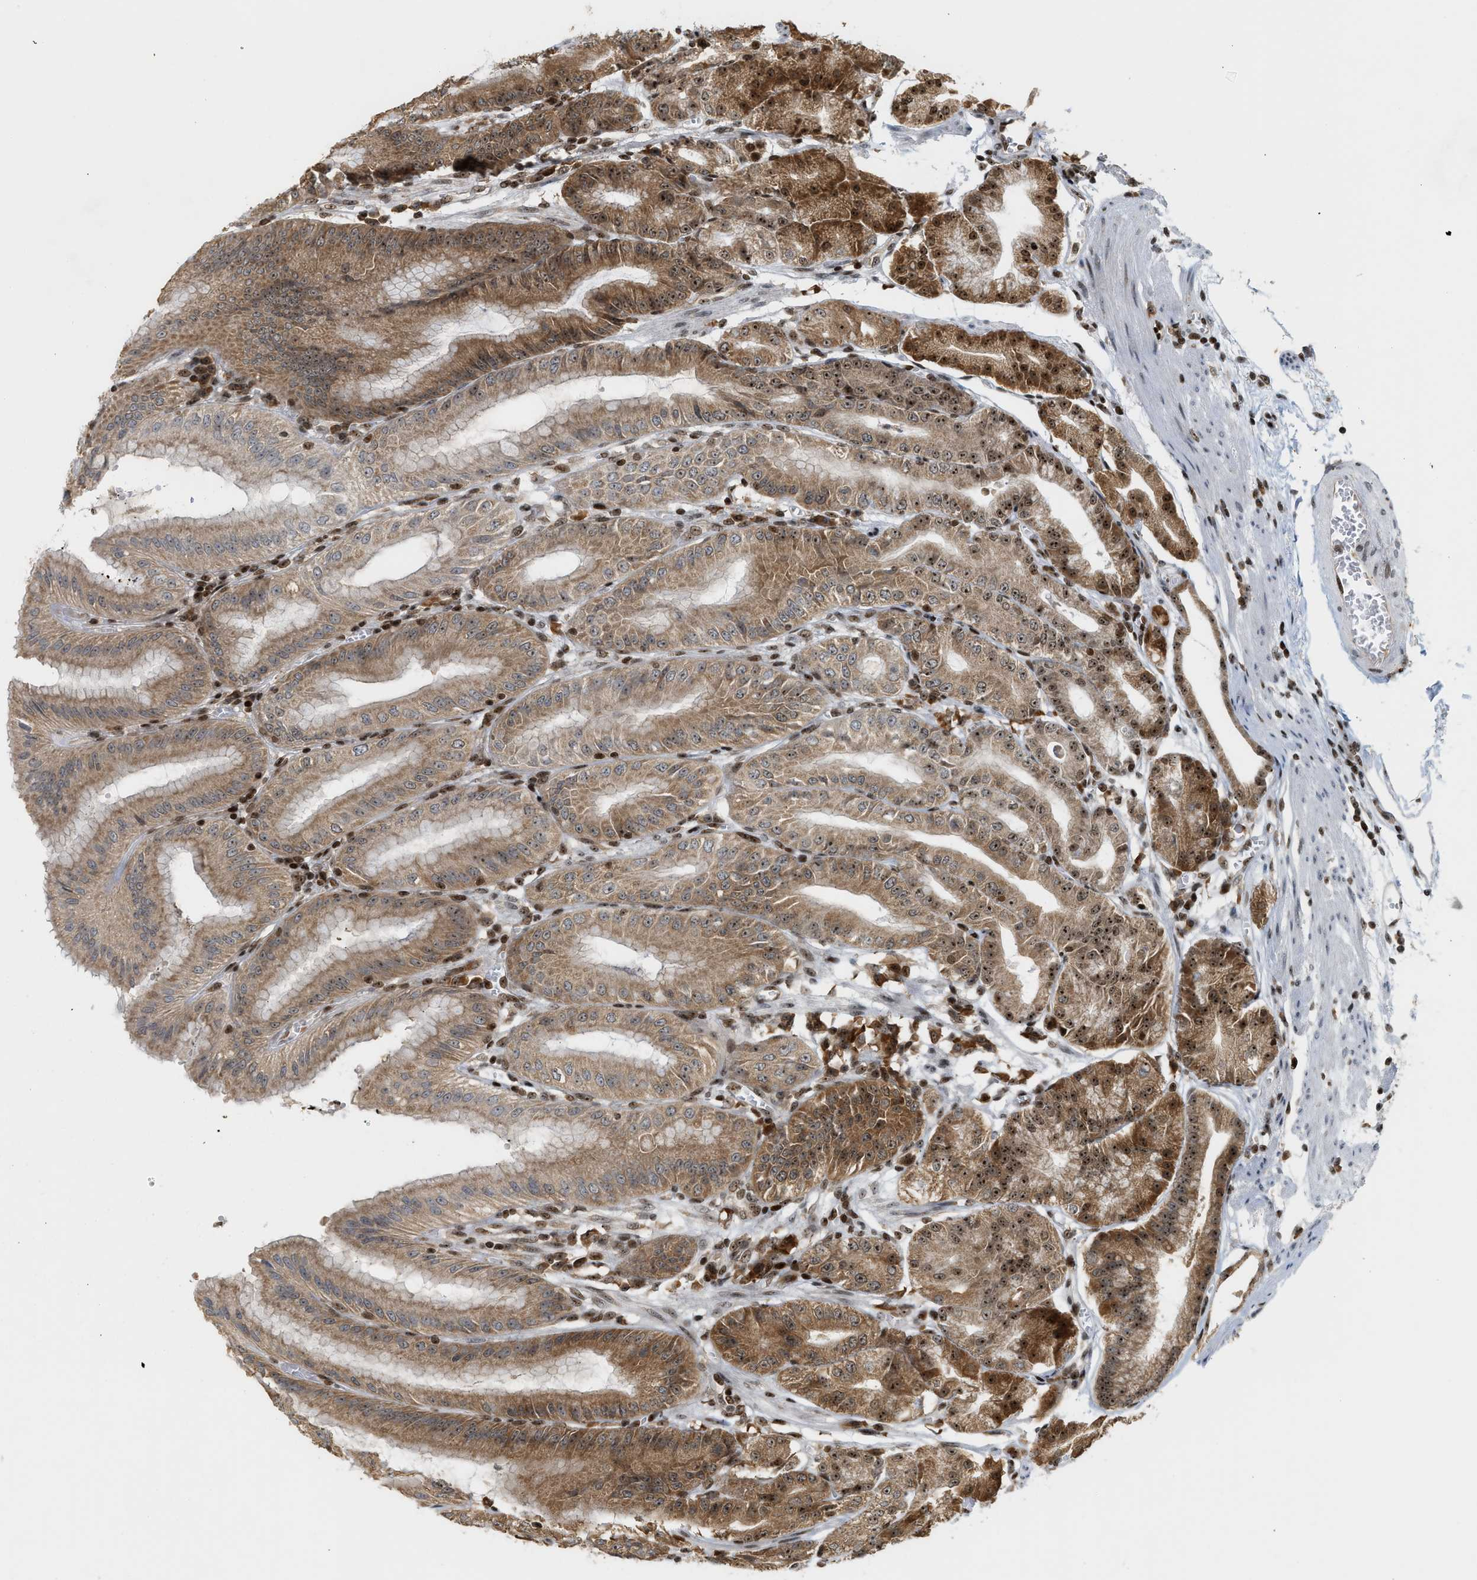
{"staining": {"intensity": "strong", "quantity": ">75%", "location": "cytoplasmic/membranous,nuclear"}, "tissue": "stomach", "cell_type": "Glandular cells", "image_type": "normal", "snomed": [{"axis": "morphology", "description": "Normal tissue, NOS"}, {"axis": "topography", "description": "Stomach, lower"}], "caption": "Protein staining of normal stomach displays strong cytoplasmic/membranous,nuclear expression in approximately >75% of glandular cells.", "gene": "ZNF22", "patient": {"sex": "male", "age": 71}}